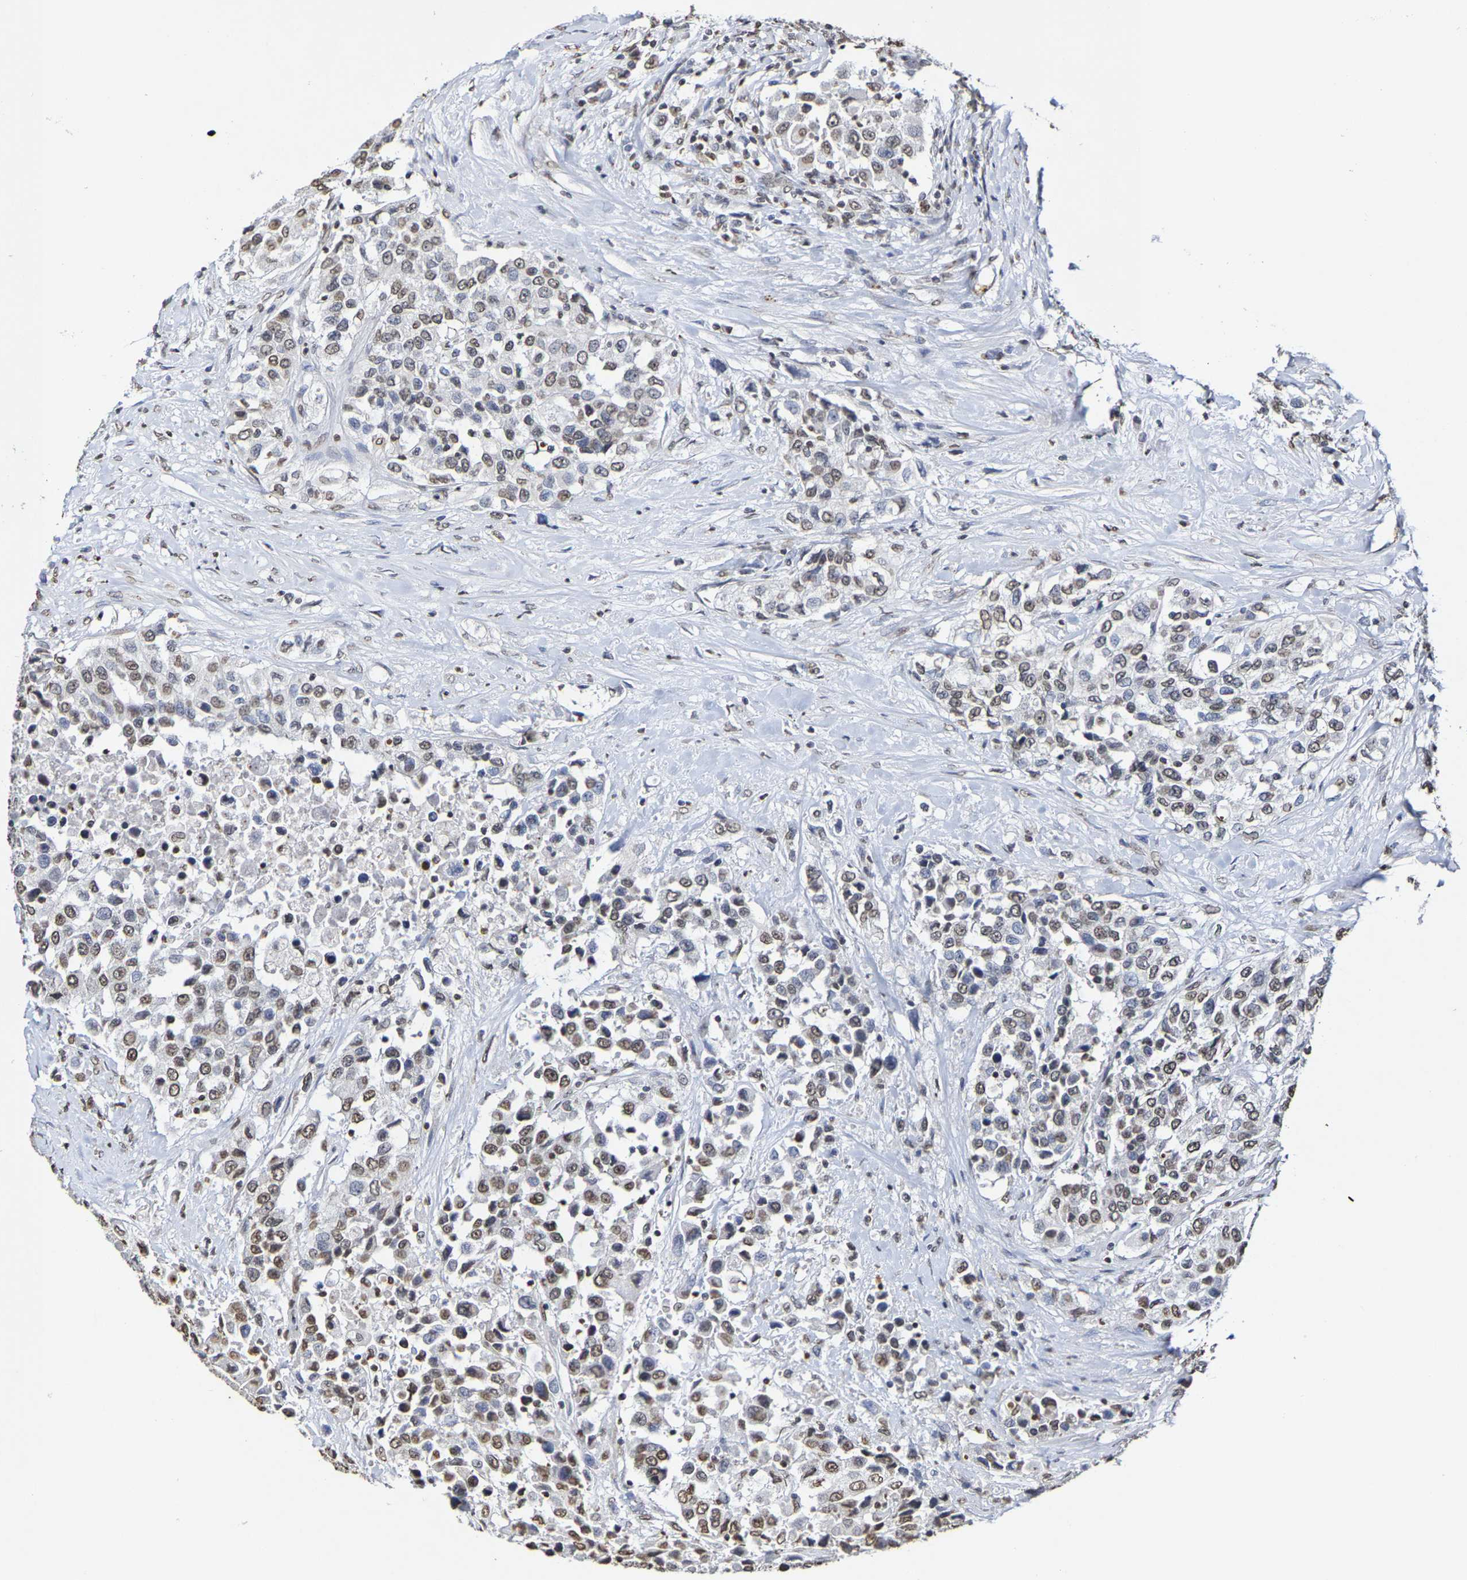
{"staining": {"intensity": "weak", "quantity": ">75%", "location": "nuclear"}, "tissue": "urothelial cancer", "cell_type": "Tumor cells", "image_type": "cancer", "snomed": [{"axis": "morphology", "description": "Urothelial carcinoma, High grade"}, {"axis": "topography", "description": "Urinary bladder"}], "caption": "This histopathology image exhibits high-grade urothelial carcinoma stained with immunohistochemistry to label a protein in brown. The nuclear of tumor cells show weak positivity for the protein. Nuclei are counter-stained blue.", "gene": "ATF4", "patient": {"sex": "female", "age": 80}}